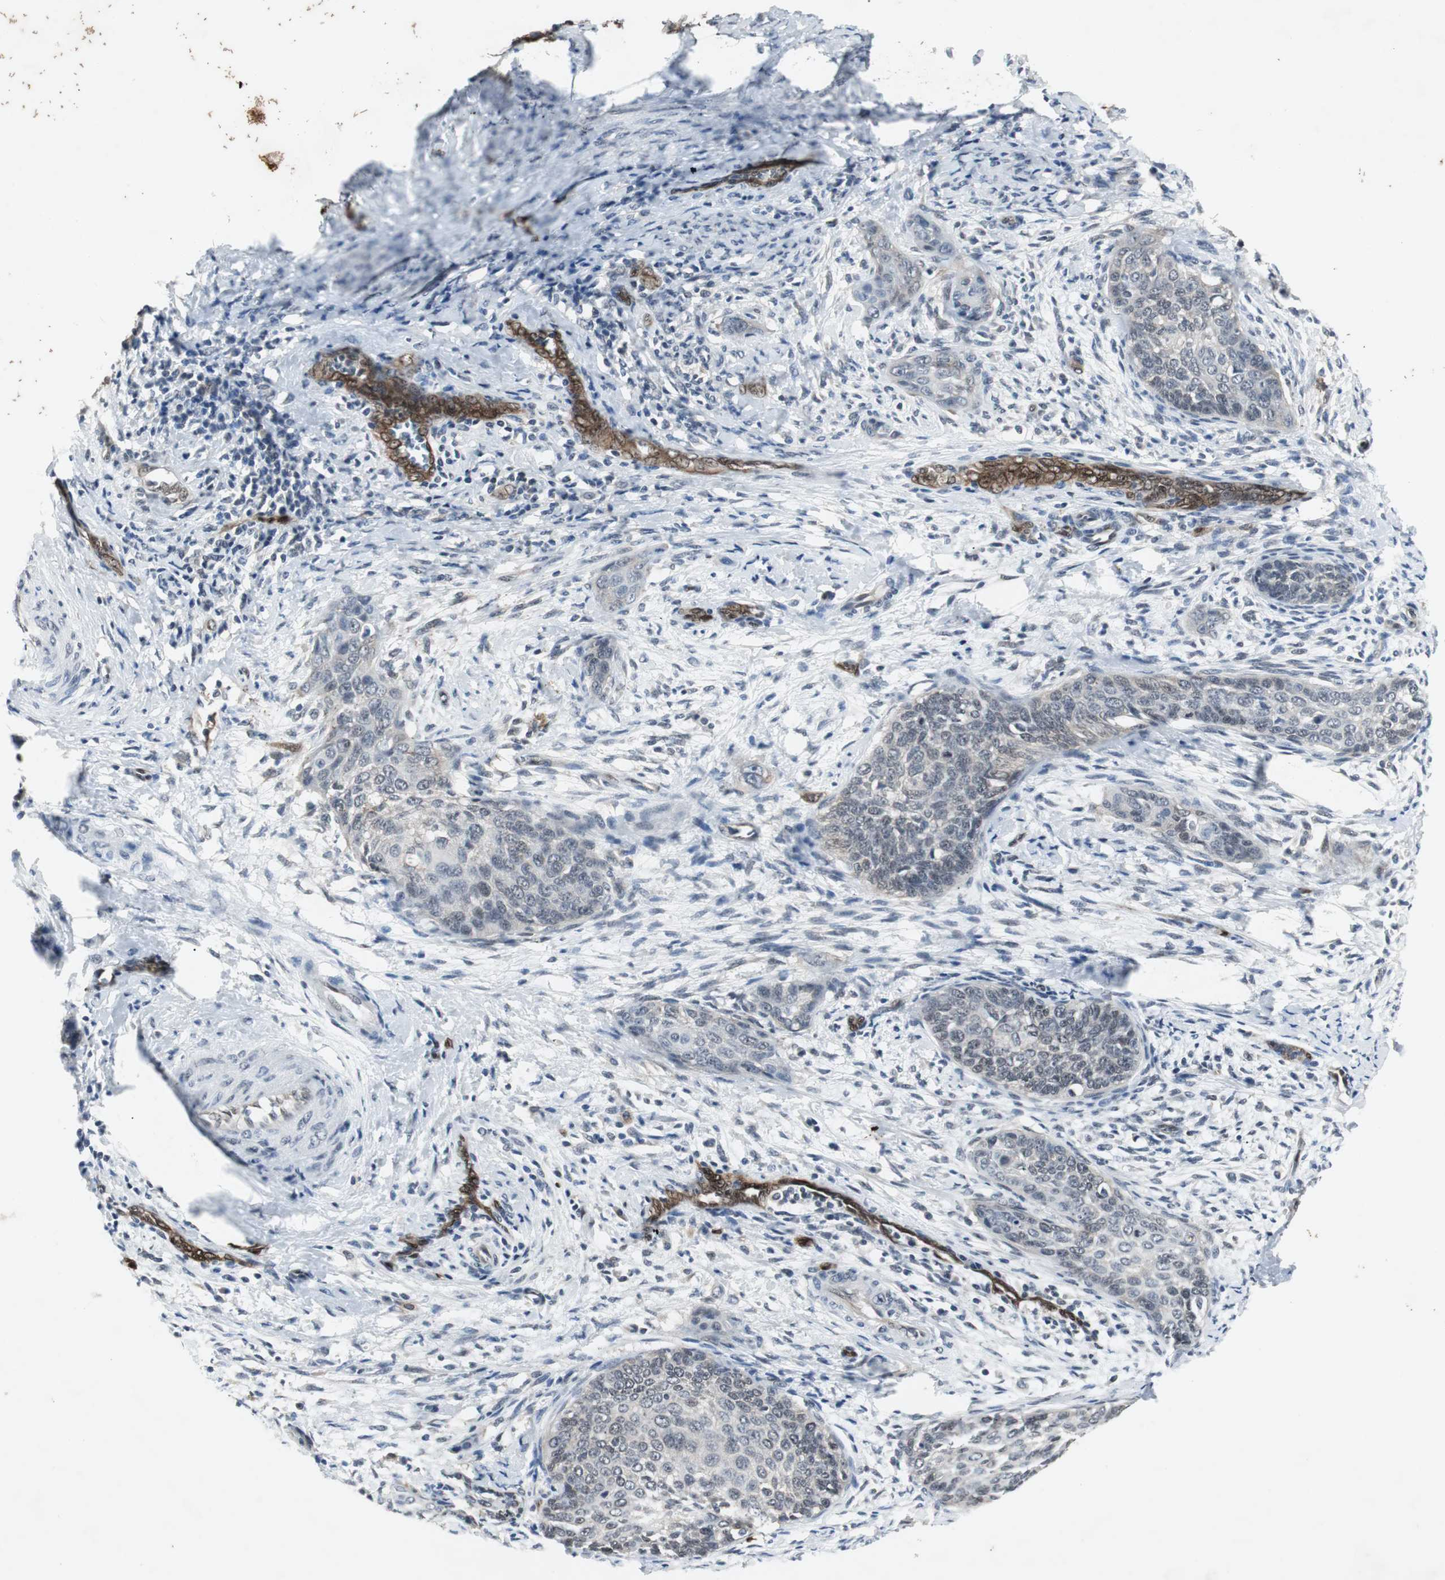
{"staining": {"intensity": "negative", "quantity": "none", "location": "none"}, "tissue": "cervical cancer", "cell_type": "Tumor cells", "image_type": "cancer", "snomed": [{"axis": "morphology", "description": "Squamous cell carcinoma, NOS"}, {"axis": "topography", "description": "Cervix"}], "caption": "An immunohistochemistry micrograph of squamous cell carcinoma (cervical) is shown. There is no staining in tumor cells of squamous cell carcinoma (cervical).", "gene": "SMAD1", "patient": {"sex": "female", "age": 33}}